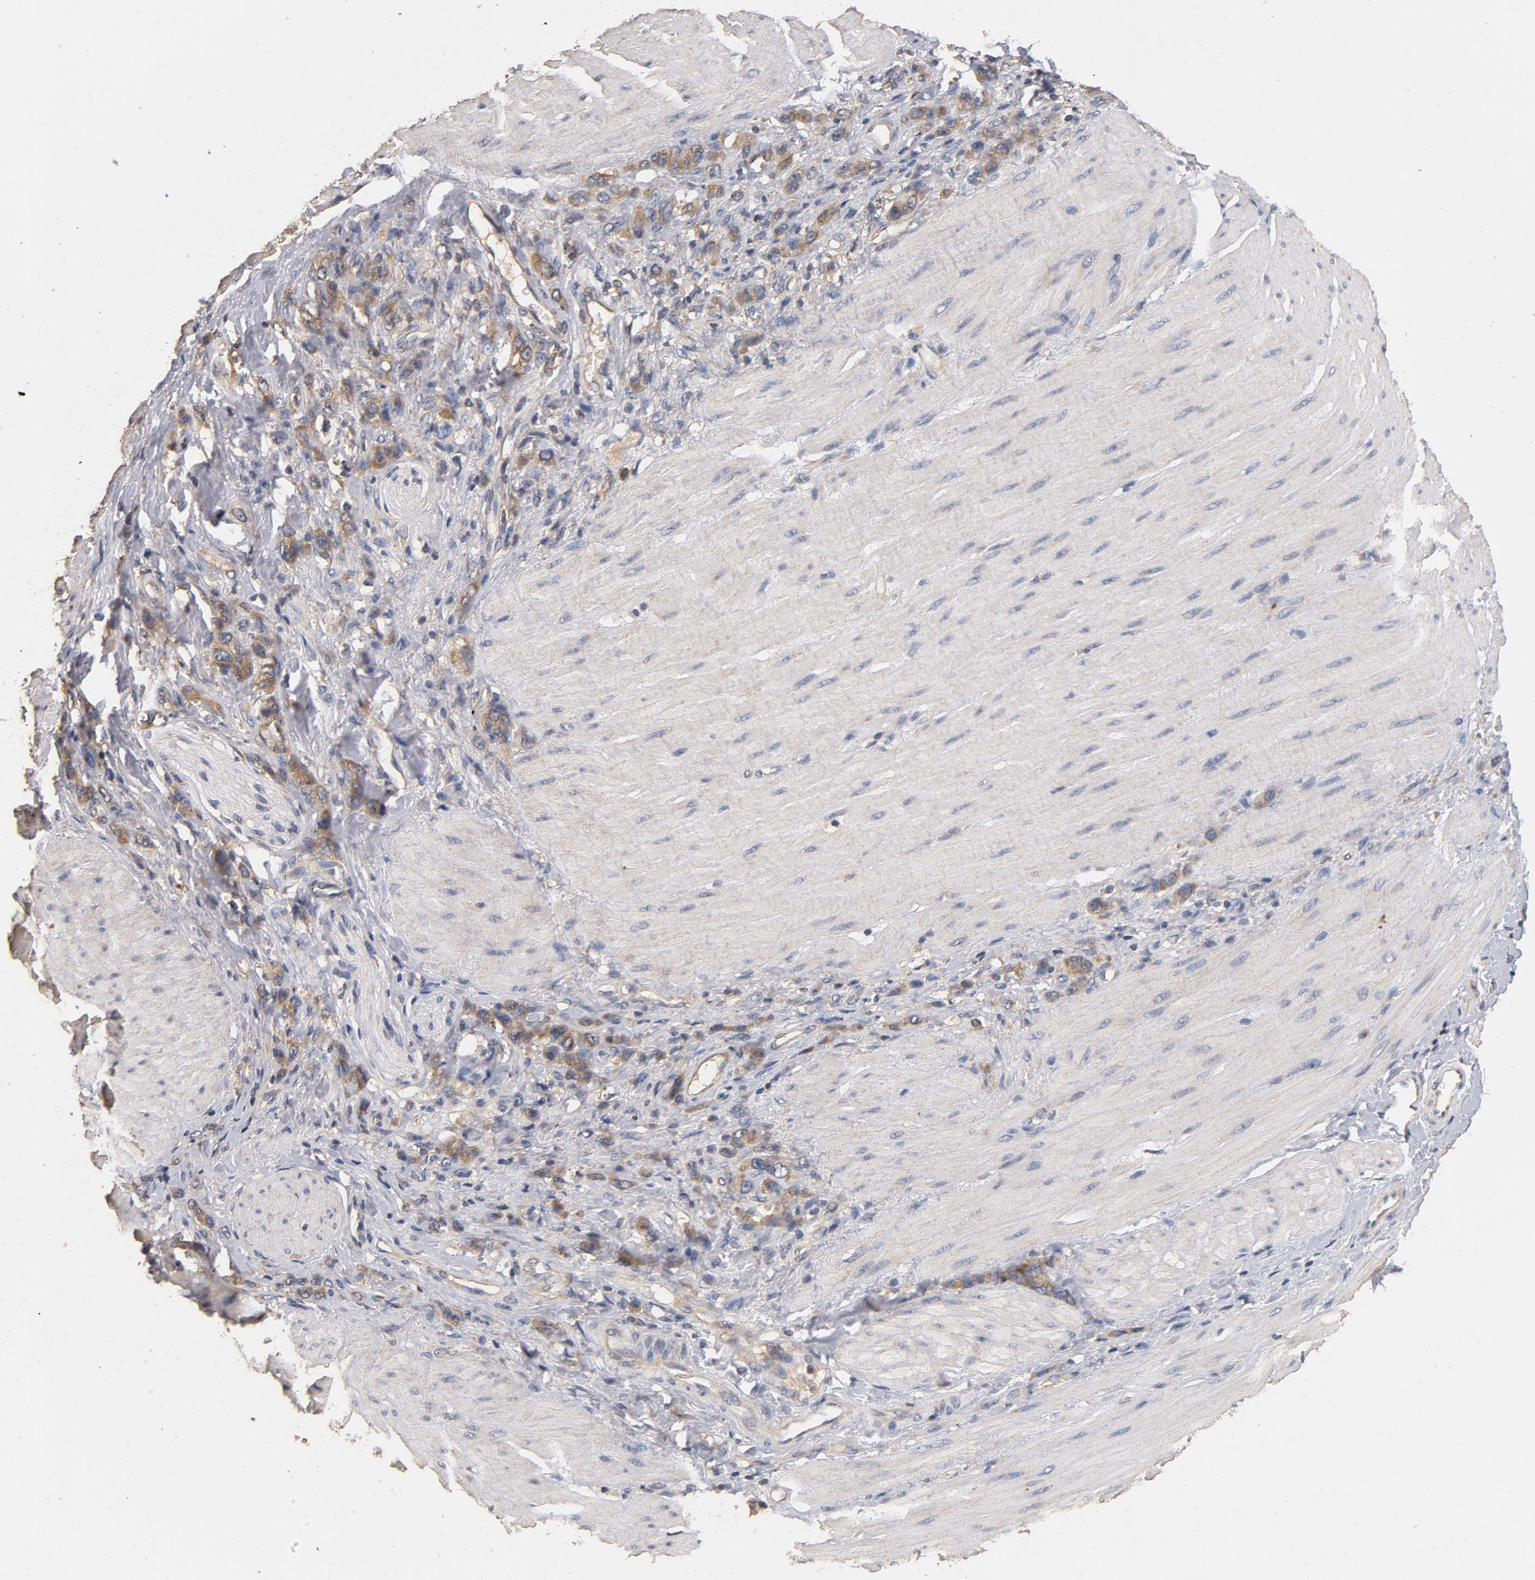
{"staining": {"intensity": "moderate", "quantity": ">75%", "location": "cytoplasmic/membranous"}, "tissue": "stomach cancer", "cell_type": "Tumor cells", "image_type": "cancer", "snomed": [{"axis": "morphology", "description": "Normal tissue, NOS"}, {"axis": "morphology", "description": "Adenocarcinoma, NOS"}, {"axis": "topography", "description": "Stomach"}], "caption": "Stomach cancer (adenocarcinoma) stained with immunohistochemistry exhibits moderate cytoplasmic/membranous positivity in approximately >75% of tumor cells. The staining was performed using DAB (3,3'-diaminobenzidine), with brown indicating positive protein expression. Nuclei are stained blue with hematoxylin.", "gene": "DDX6", "patient": {"sex": "male", "age": 82}}